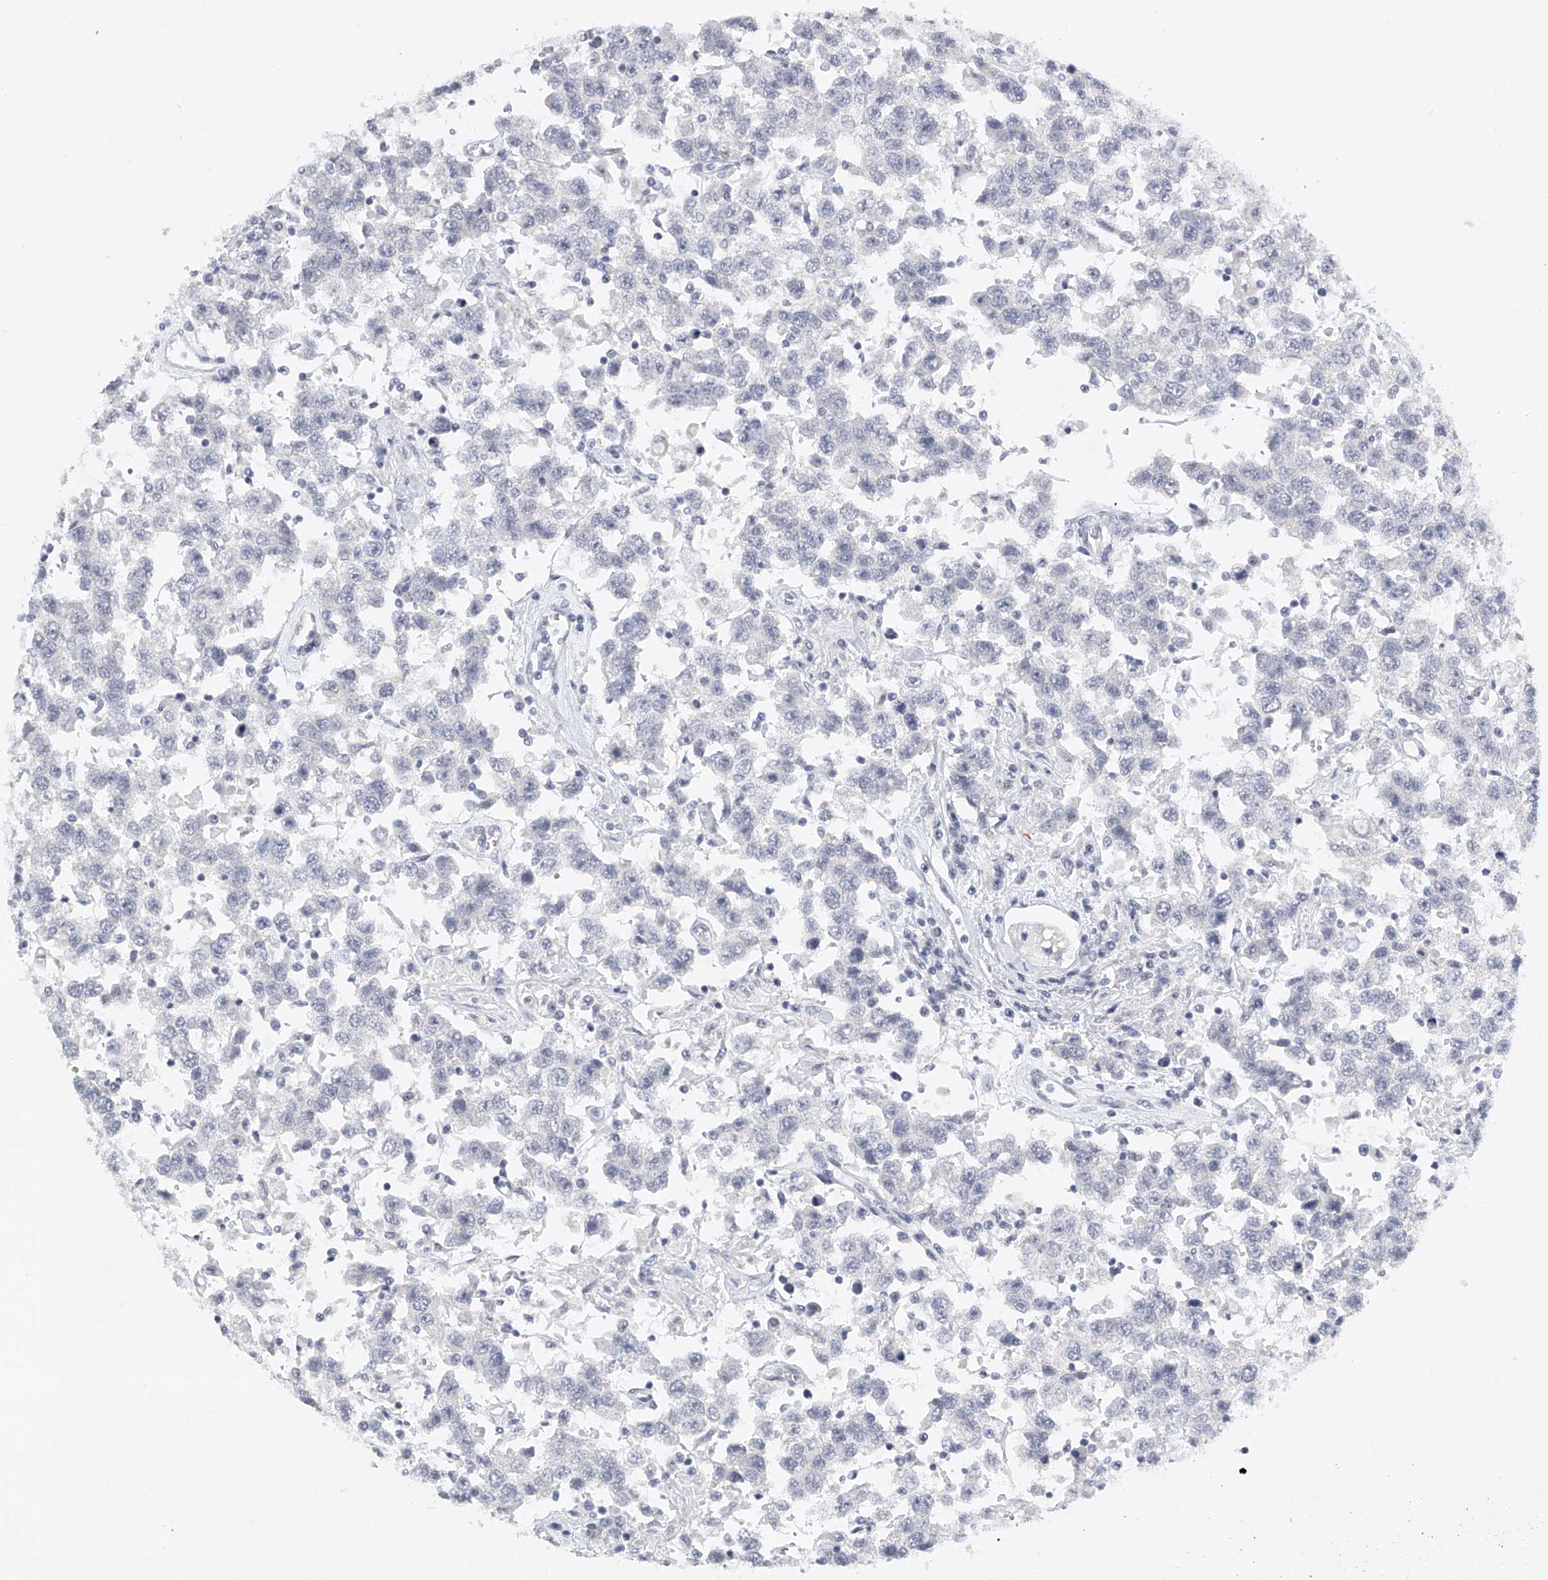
{"staining": {"intensity": "negative", "quantity": "none", "location": "none"}, "tissue": "testis cancer", "cell_type": "Tumor cells", "image_type": "cancer", "snomed": [{"axis": "morphology", "description": "Seminoma, NOS"}, {"axis": "topography", "description": "Testis"}], "caption": "Testis cancer was stained to show a protein in brown. There is no significant staining in tumor cells. The staining is performed using DAB (3,3'-diaminobenzidine) brown chromogen with nuclei counter-stained in using hematoxylin.", "gene": "FAT2", "patient": {"sex": "male", "age": 41}}